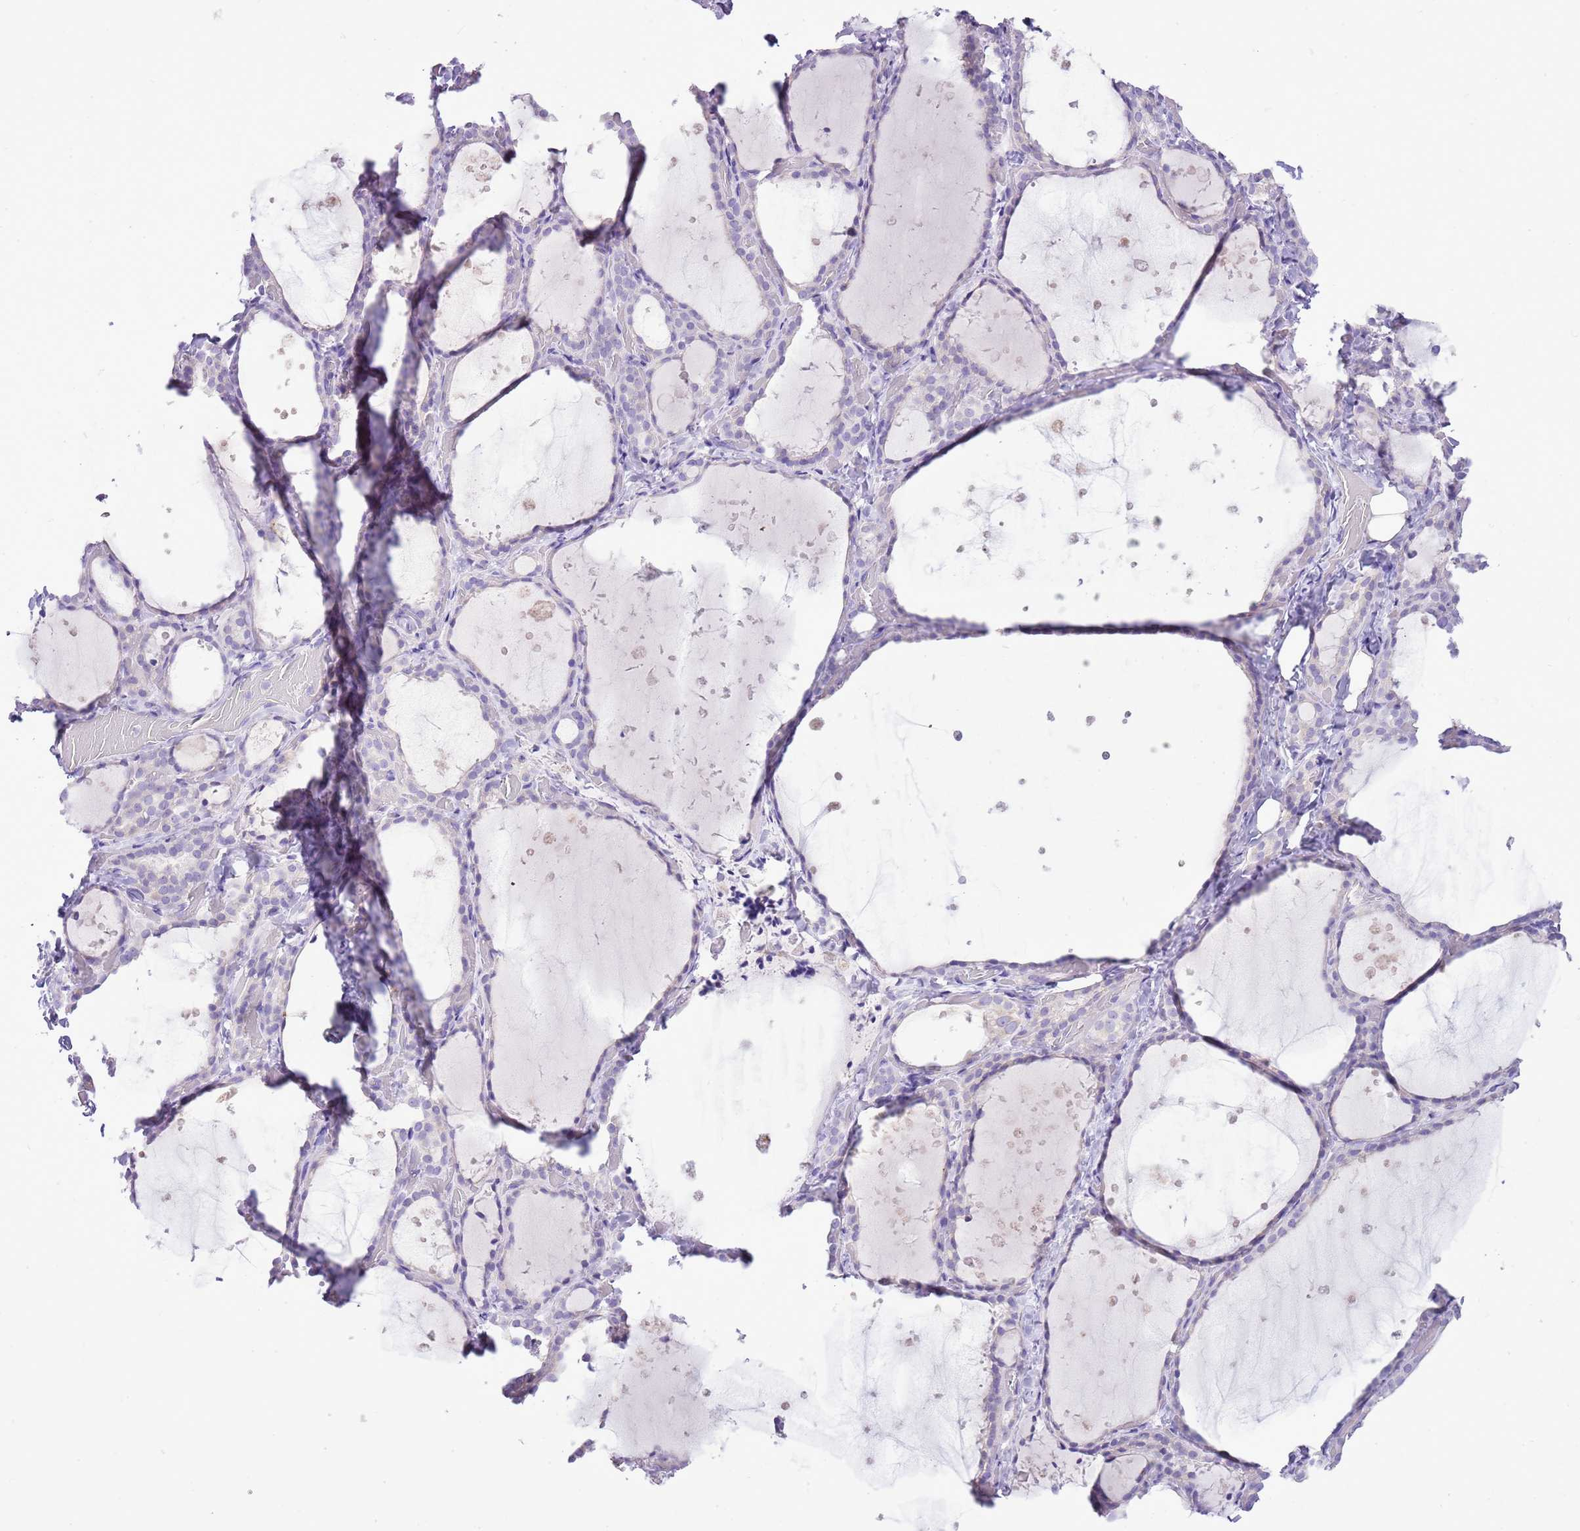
{"staining": {"intensity": "negative", "quantity": "none", "location": "none"}, "tissue": "thyroid gland", "cell_type": "Glandular cells", "image_type": "normal", "snomed": [{"axis": "morphology", "description": "Normal tissue, NOS"}, {"axis": "topography", "description": "Thyroid gland"}], "caption": "Immunohistochemistry (IHC) of benign thyroid gland exhibits no staining in glandular cells.", "gene": "AAR2", "patient": {"sex": "female", "age": 44}}